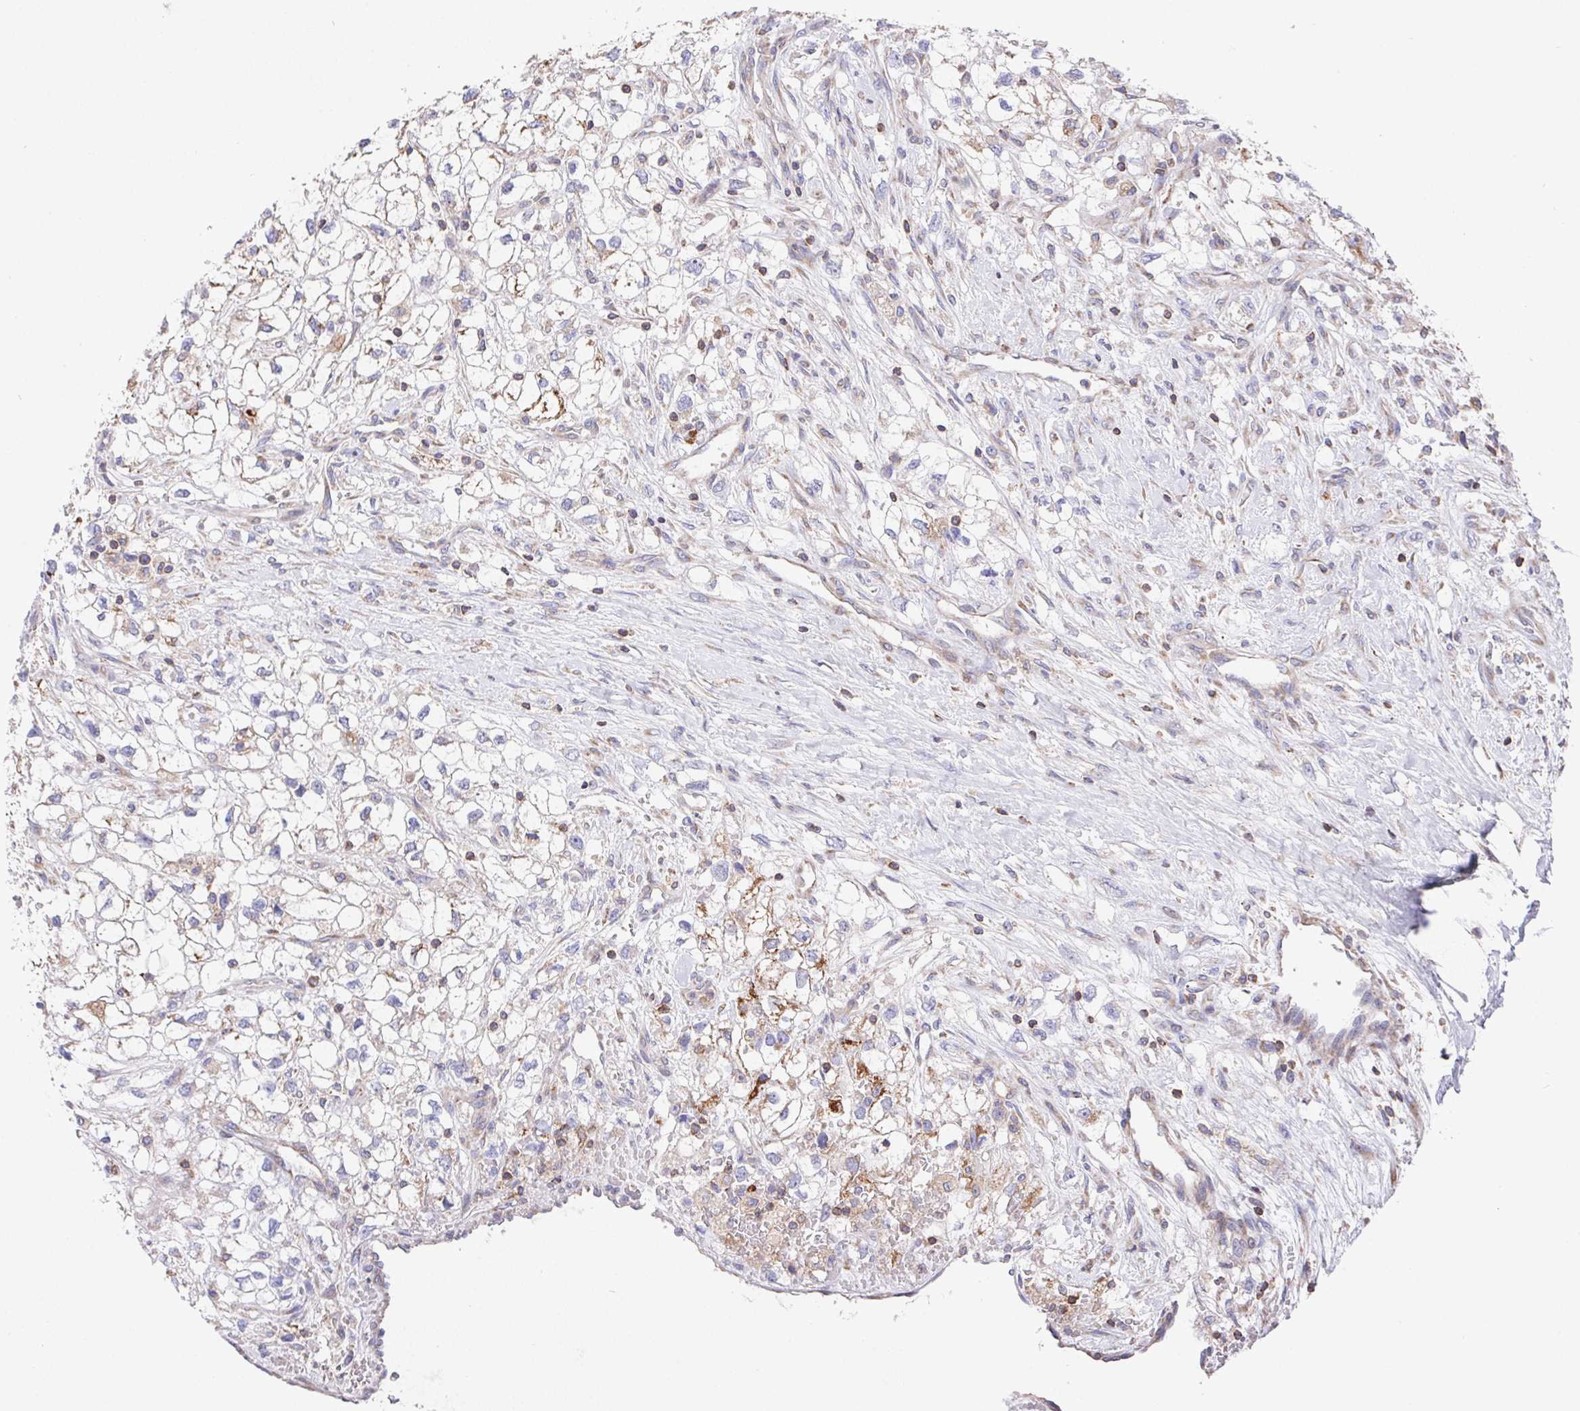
{"staining": {"intensity": "moderate", "quantity": "<25%", "location": "cytoplasmic/membranous"}, "tissue": "renal cancer", "cell_type": "Tumor cells", "image_type": "cancer", "snomed": [{"axis": "morphology", "description": "Adenocarcinoma, NOS"}, {"axis": "topography", "description": "Kidney"}], "caption": "Immunohistochemical staining of human renal adenocarcinoma reveals low levels of moderate cytoplasmic/membranous protein staining in about <25% of tumor cells. (Stains: DAB in brown, nuclei in blue, Microscopy: brightfield microscopy at high magnification).", "gene": "FAM241A", "patient": {"sex": "male", "age": 59}}